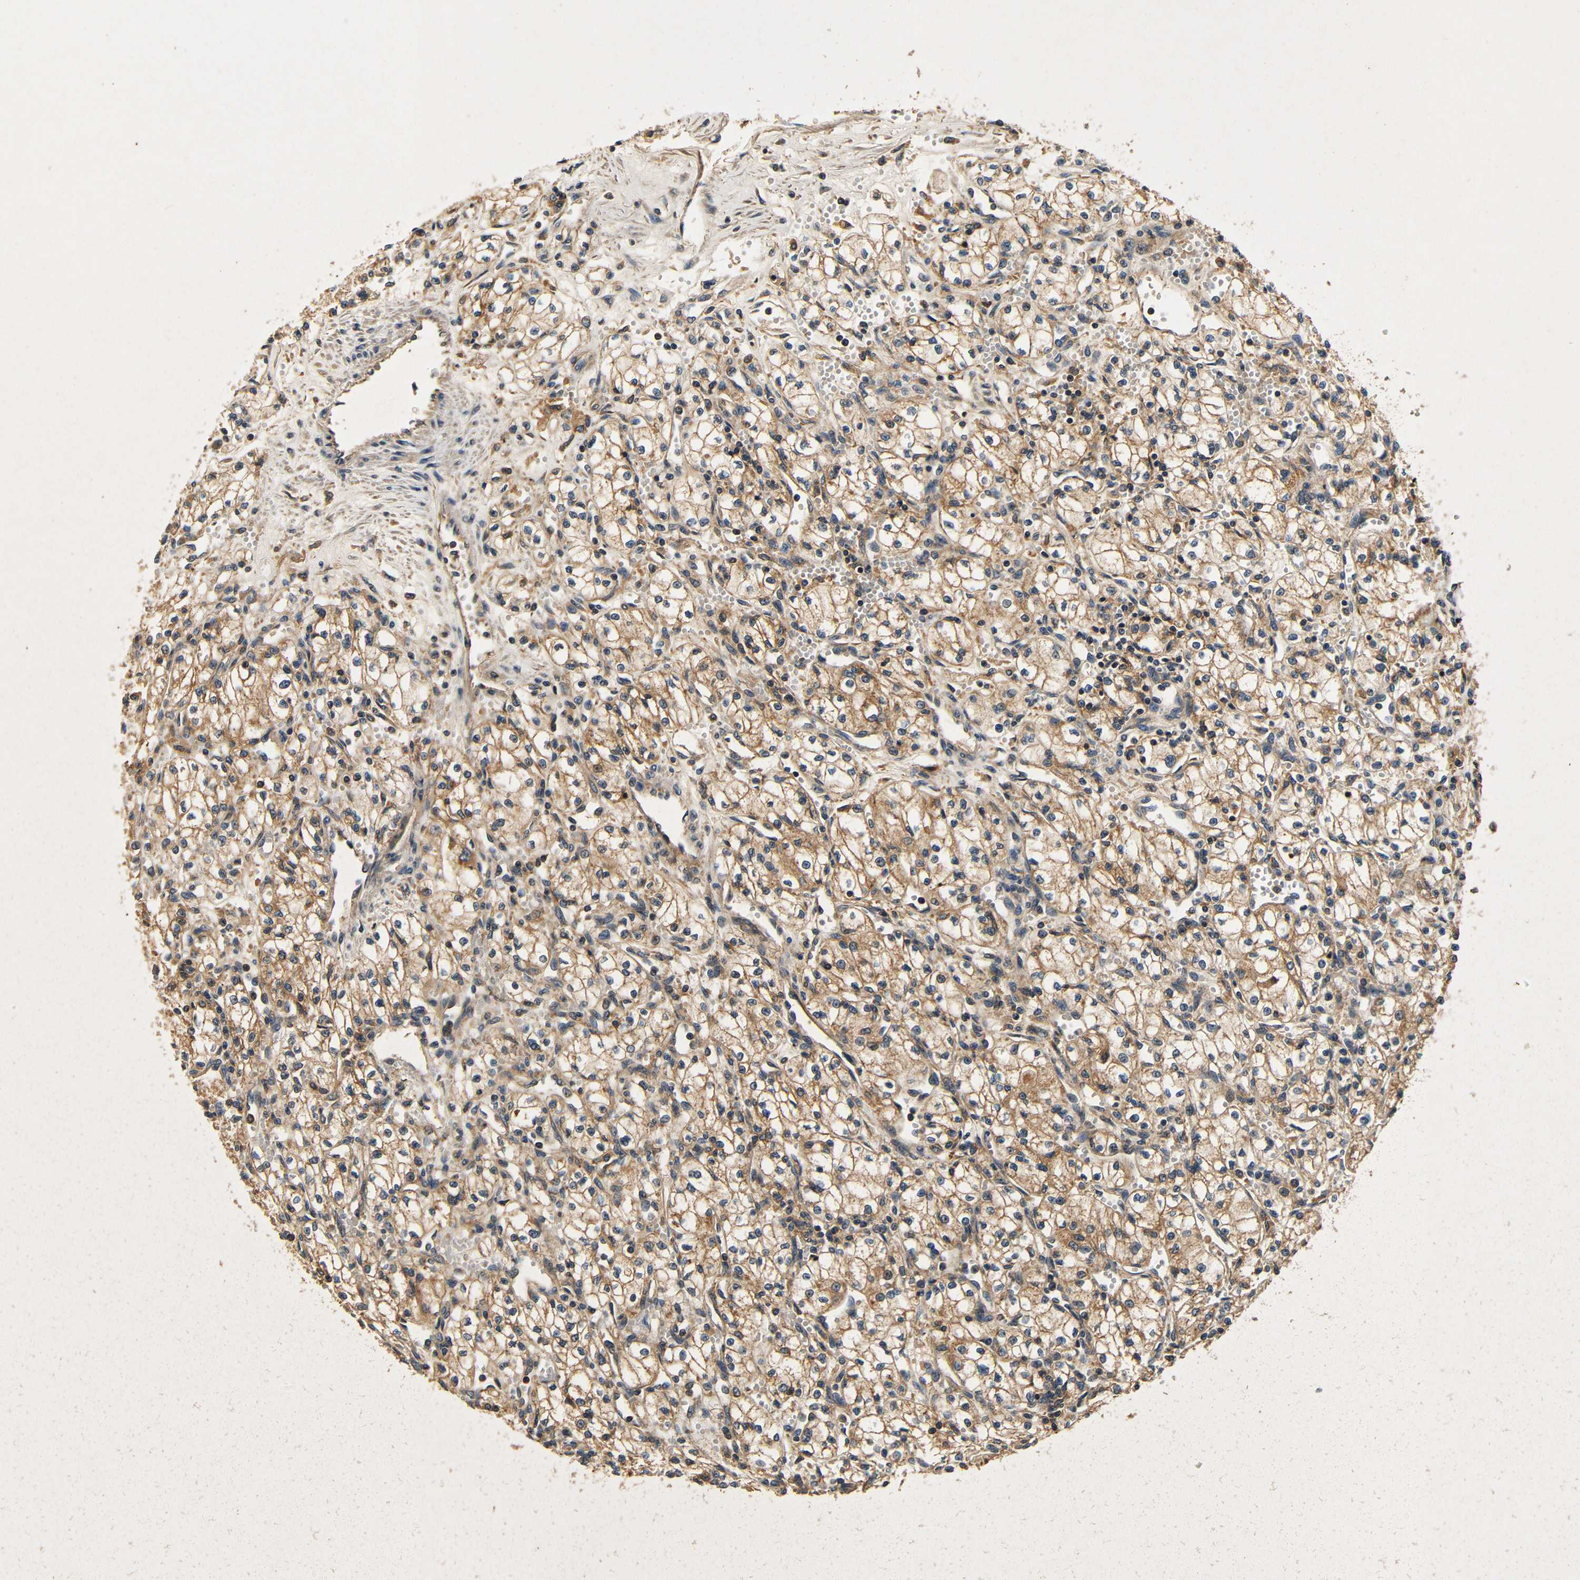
{"staining": {"intensity": "moderate", "quantity": ">75%", "location": "cytoplasmic/membranous"}, "tissue": "renal cancer", "cell_type": "Tumor cells", "image_type": "cancer", "snomed": [{"axis": "morphology", "description": "Normal tissue, NOS"}, {"axis": "morphology", "description": "Adenocarcinoma, NOS"}, {"axis": "topography", "description": "Kidney"}], "caption": "Protein expression analysis of renal cancer exhibits moderate cytoplasmic/membranous staining in approximately >75% of tumor cells.", "gene": "MTX1", "patient": {"sex": "male", "age": 59}}